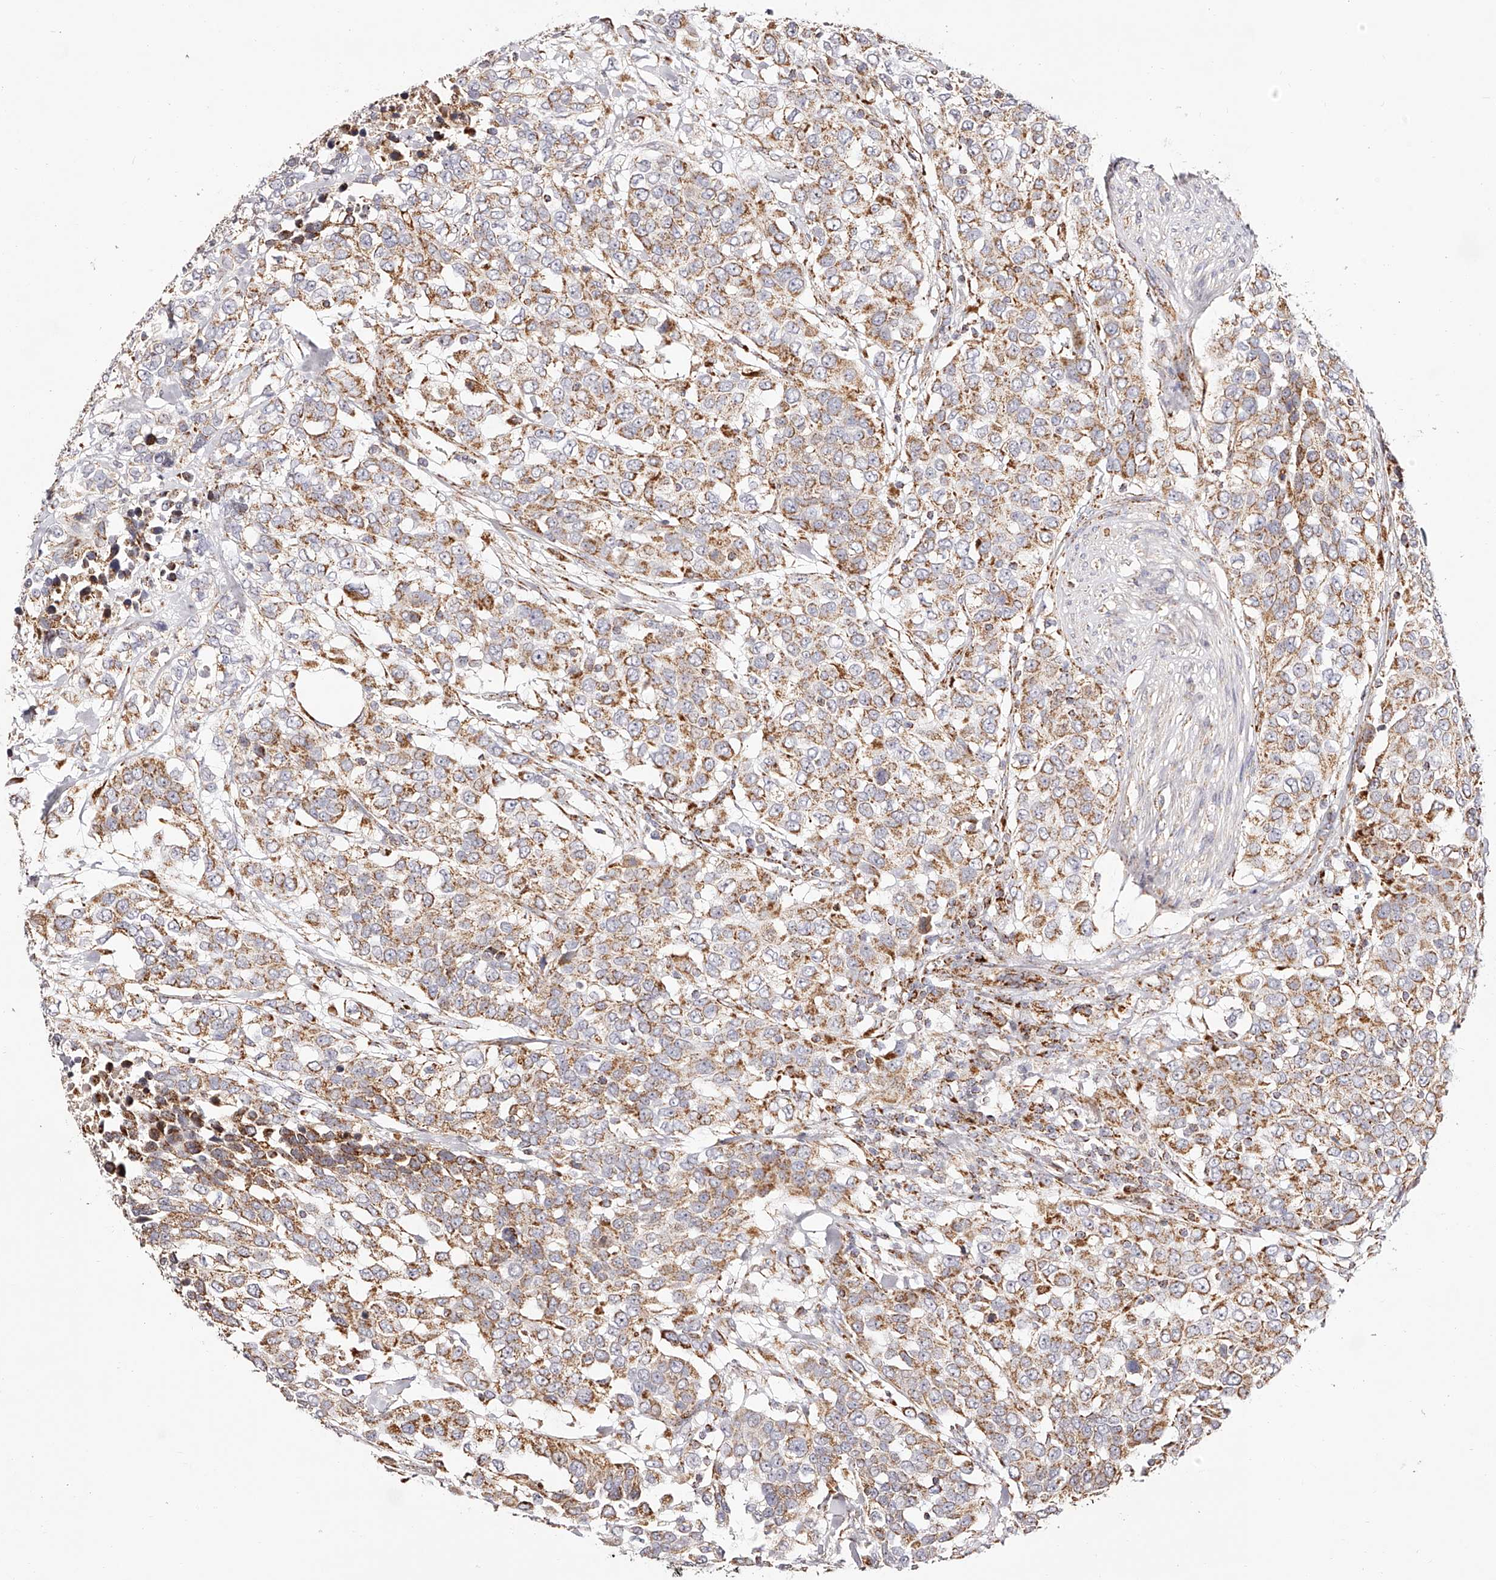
{"staining": {"intensity": "moderate", "quantity": ">75%", "location": "cytoplasmic/membranous"}, "tissue": "urothelial cancer", "cell_type": "Tumor cells", "image_type": "cancer", "snomed": [{"axis": "morphology", "description": "Urothelial carcinoma, High grade"}, {"axis": "topography", "description": "Urinary bladder"}], "caption": "Protein staining exhibits moderate cytoplasmic/membranous staining in approximately >75% of tumor cells in high-grade urothelial carcinoma. Nuclei are stained in blue.", "gene": "NDUFV3", "patient": {"sex": "female", "age": 80}}